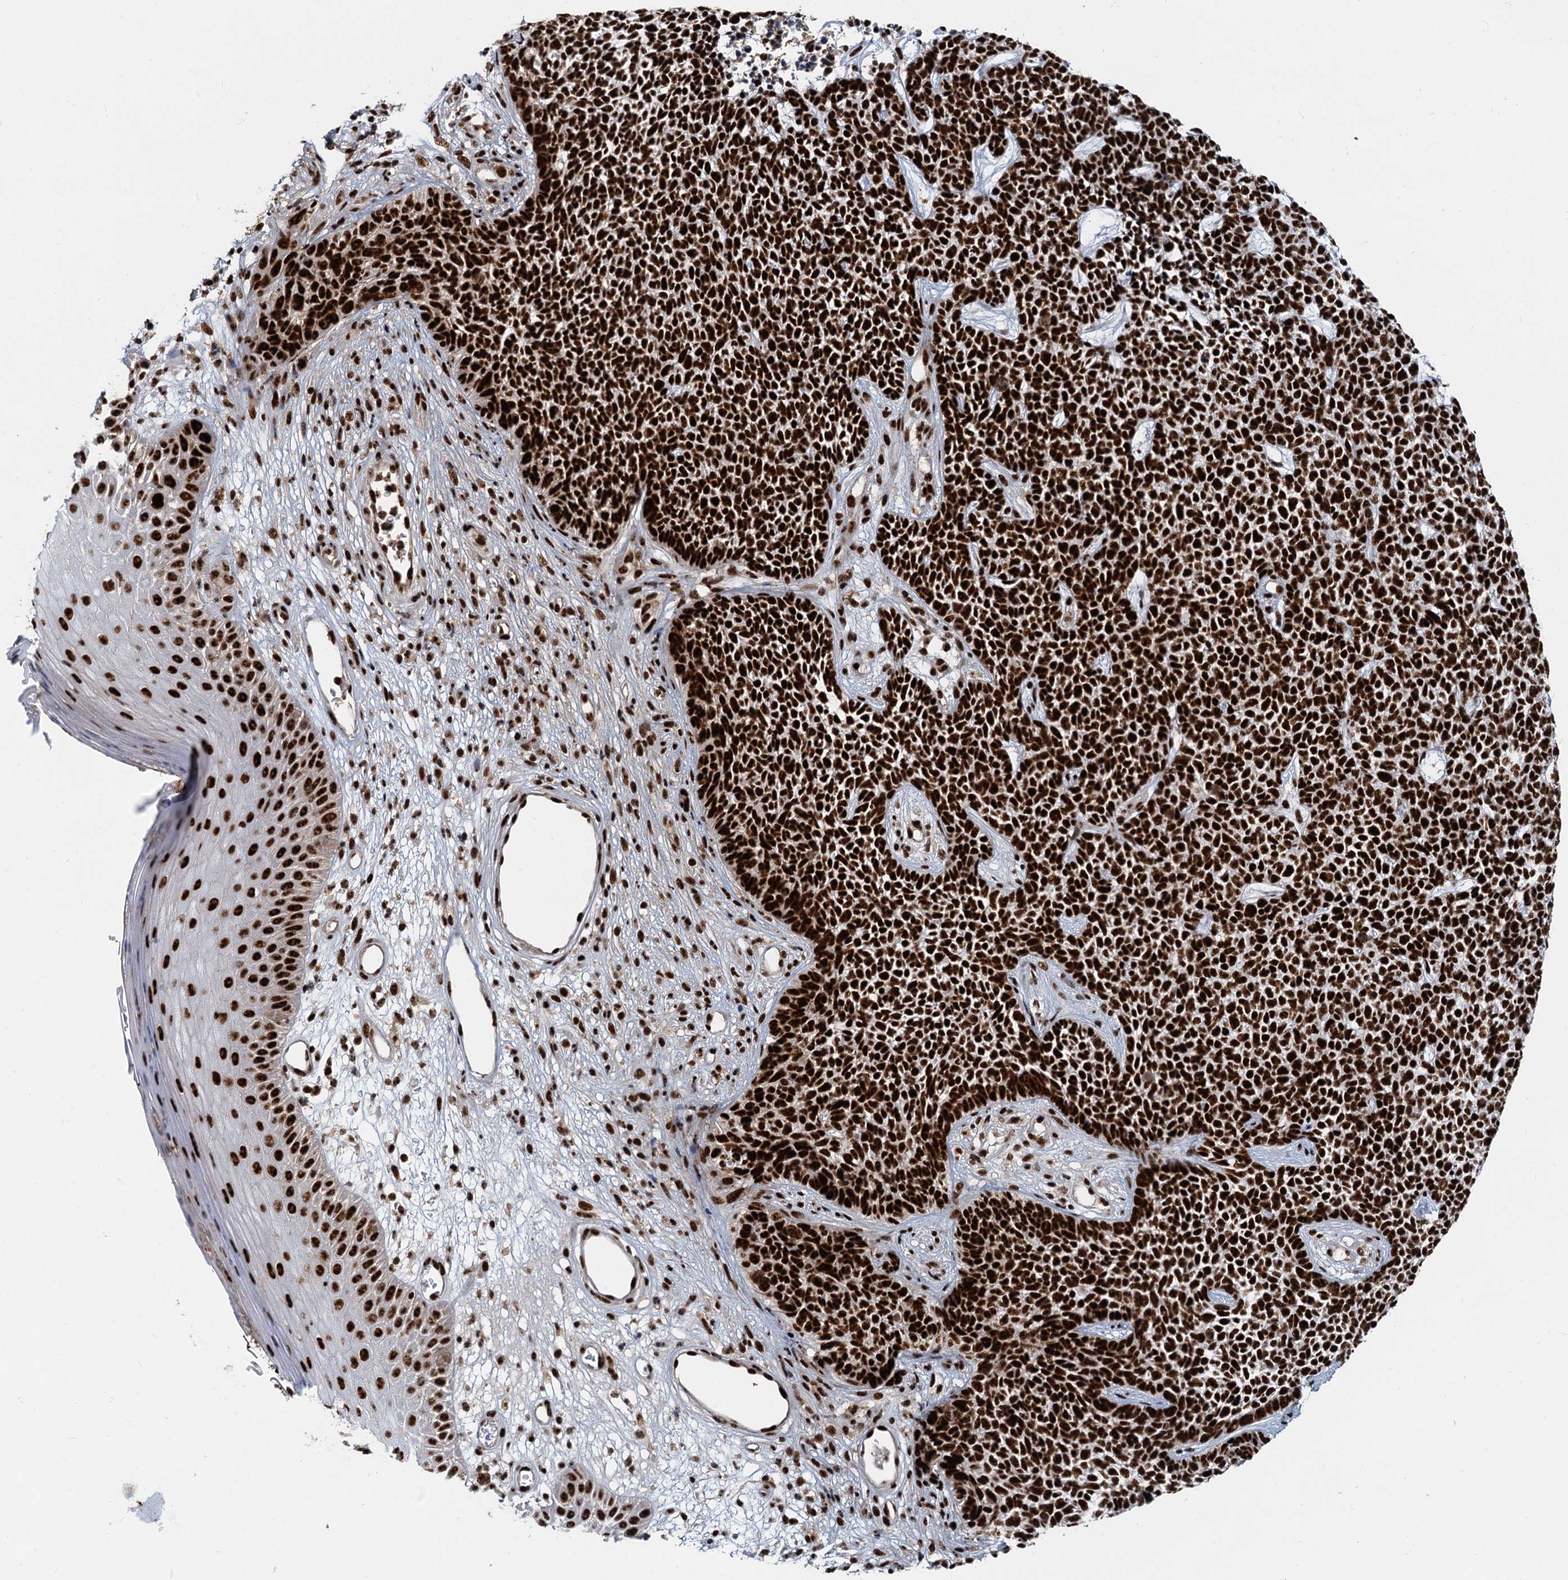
{"staining": {"intensity": "strong", "quantity": ">75%", "location": "nuclear"}, "tissue": "skin cancer", "cell_type": "Tumor cells", "image_type": "cancer", "snomed": [{"axis": "morphology", "description": "Basal cell carcinoma"}, {"axis": "topography", "description": "Skin"}], "caption": "Strong nuclear positivity for a protein is seen in approximately >75% of tumor cells of basal cell carcinoma (skin) using IHC.", "gene": "RBM26", "patient": {"sex": "female", "age": 84}}